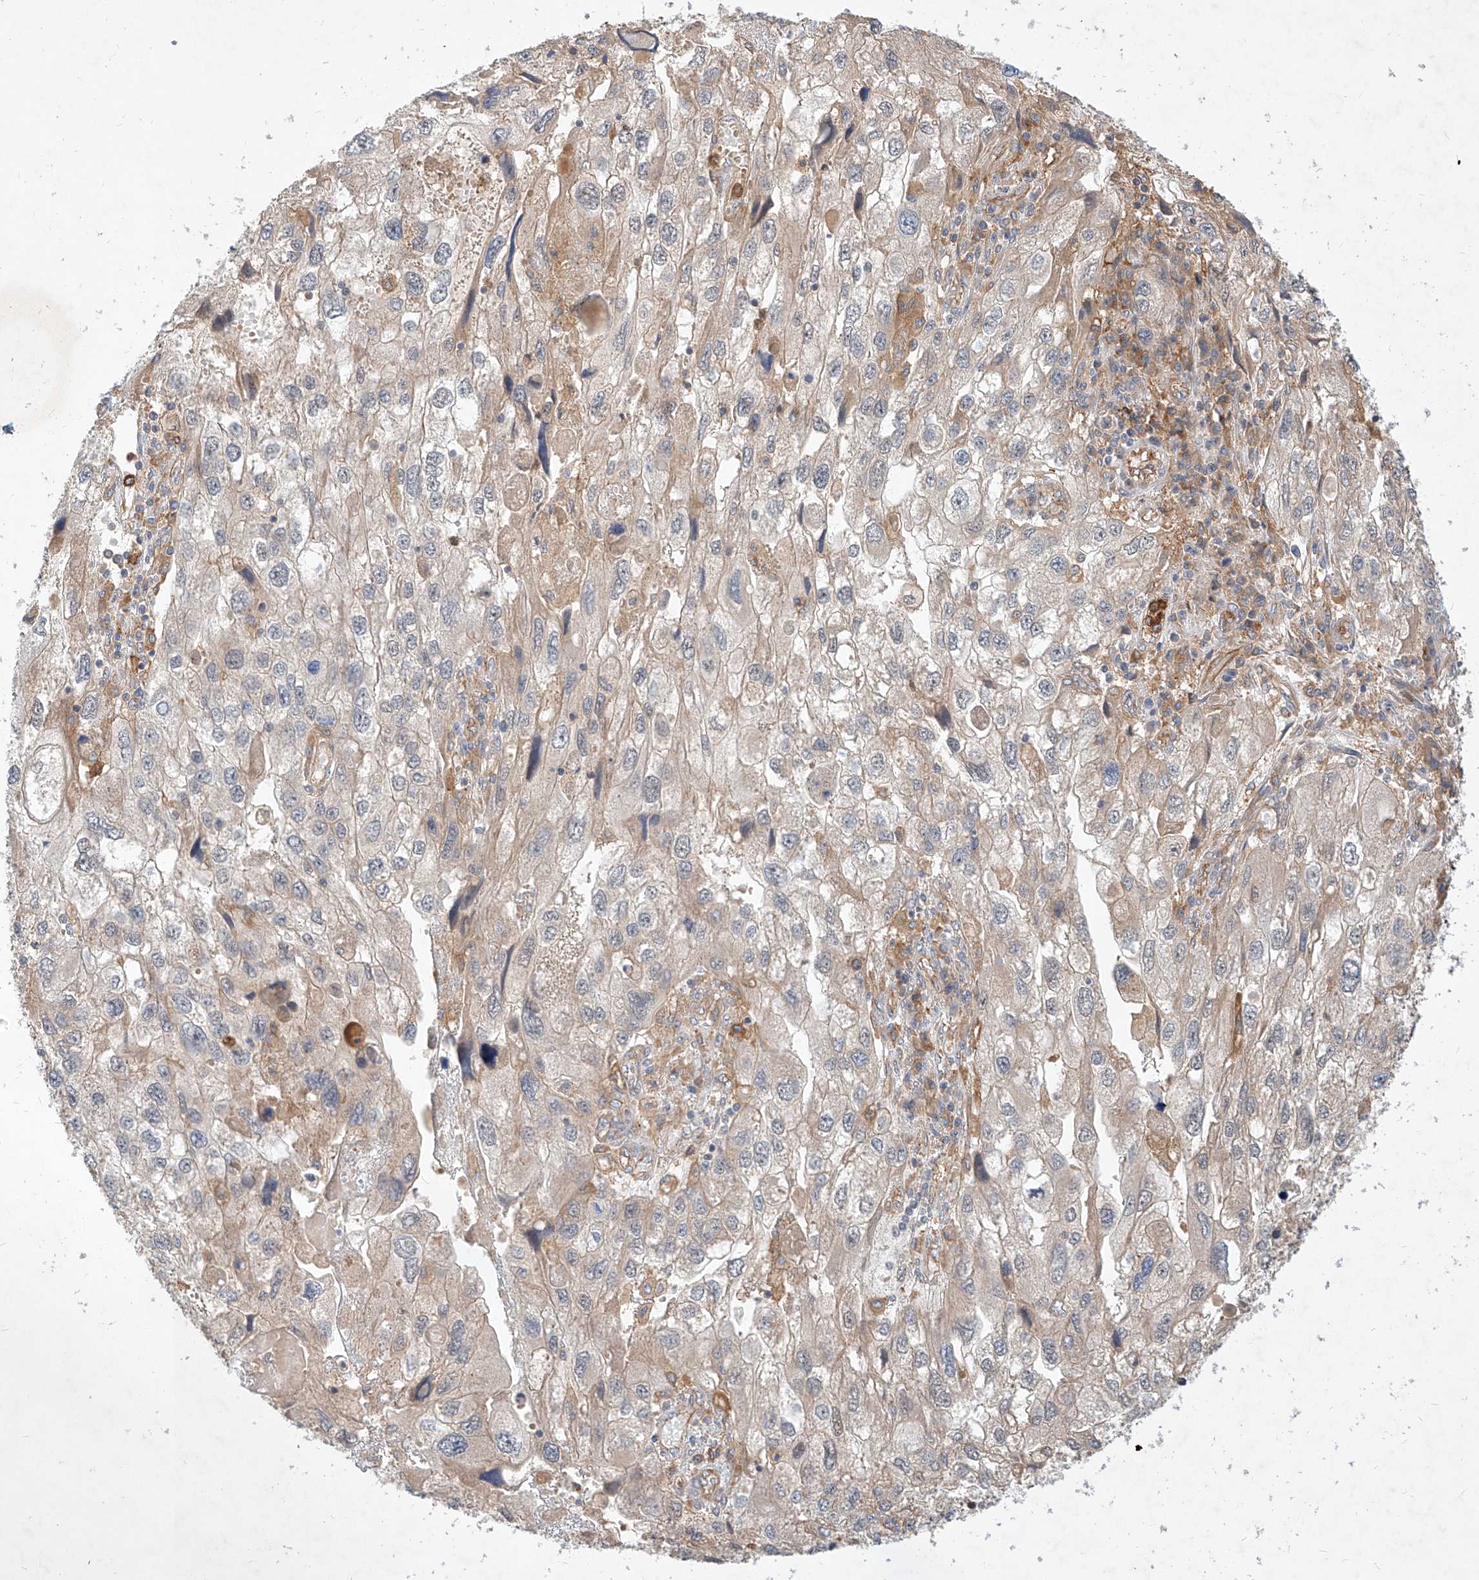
{"staining": {"intensity": "weak", "quantity": "<25%", "location": "cytoplasmic/membranous"}, "tissue": "endometrial cancer", "cell_type": "Tumor cells", "image_type": "cancer", "snomed": [{"axis": "morphology", "description": "Adenocarcinoma, NOS"}, {"axis": "topography", "description": "Endometrium"}], "caption": "Endometrial adenocarcinoma was stained to show a protein in brown. There is no significant positivity in tumor cells.", "gene": "NFAM1", "patient": {"sex": "female", "age": 49}}